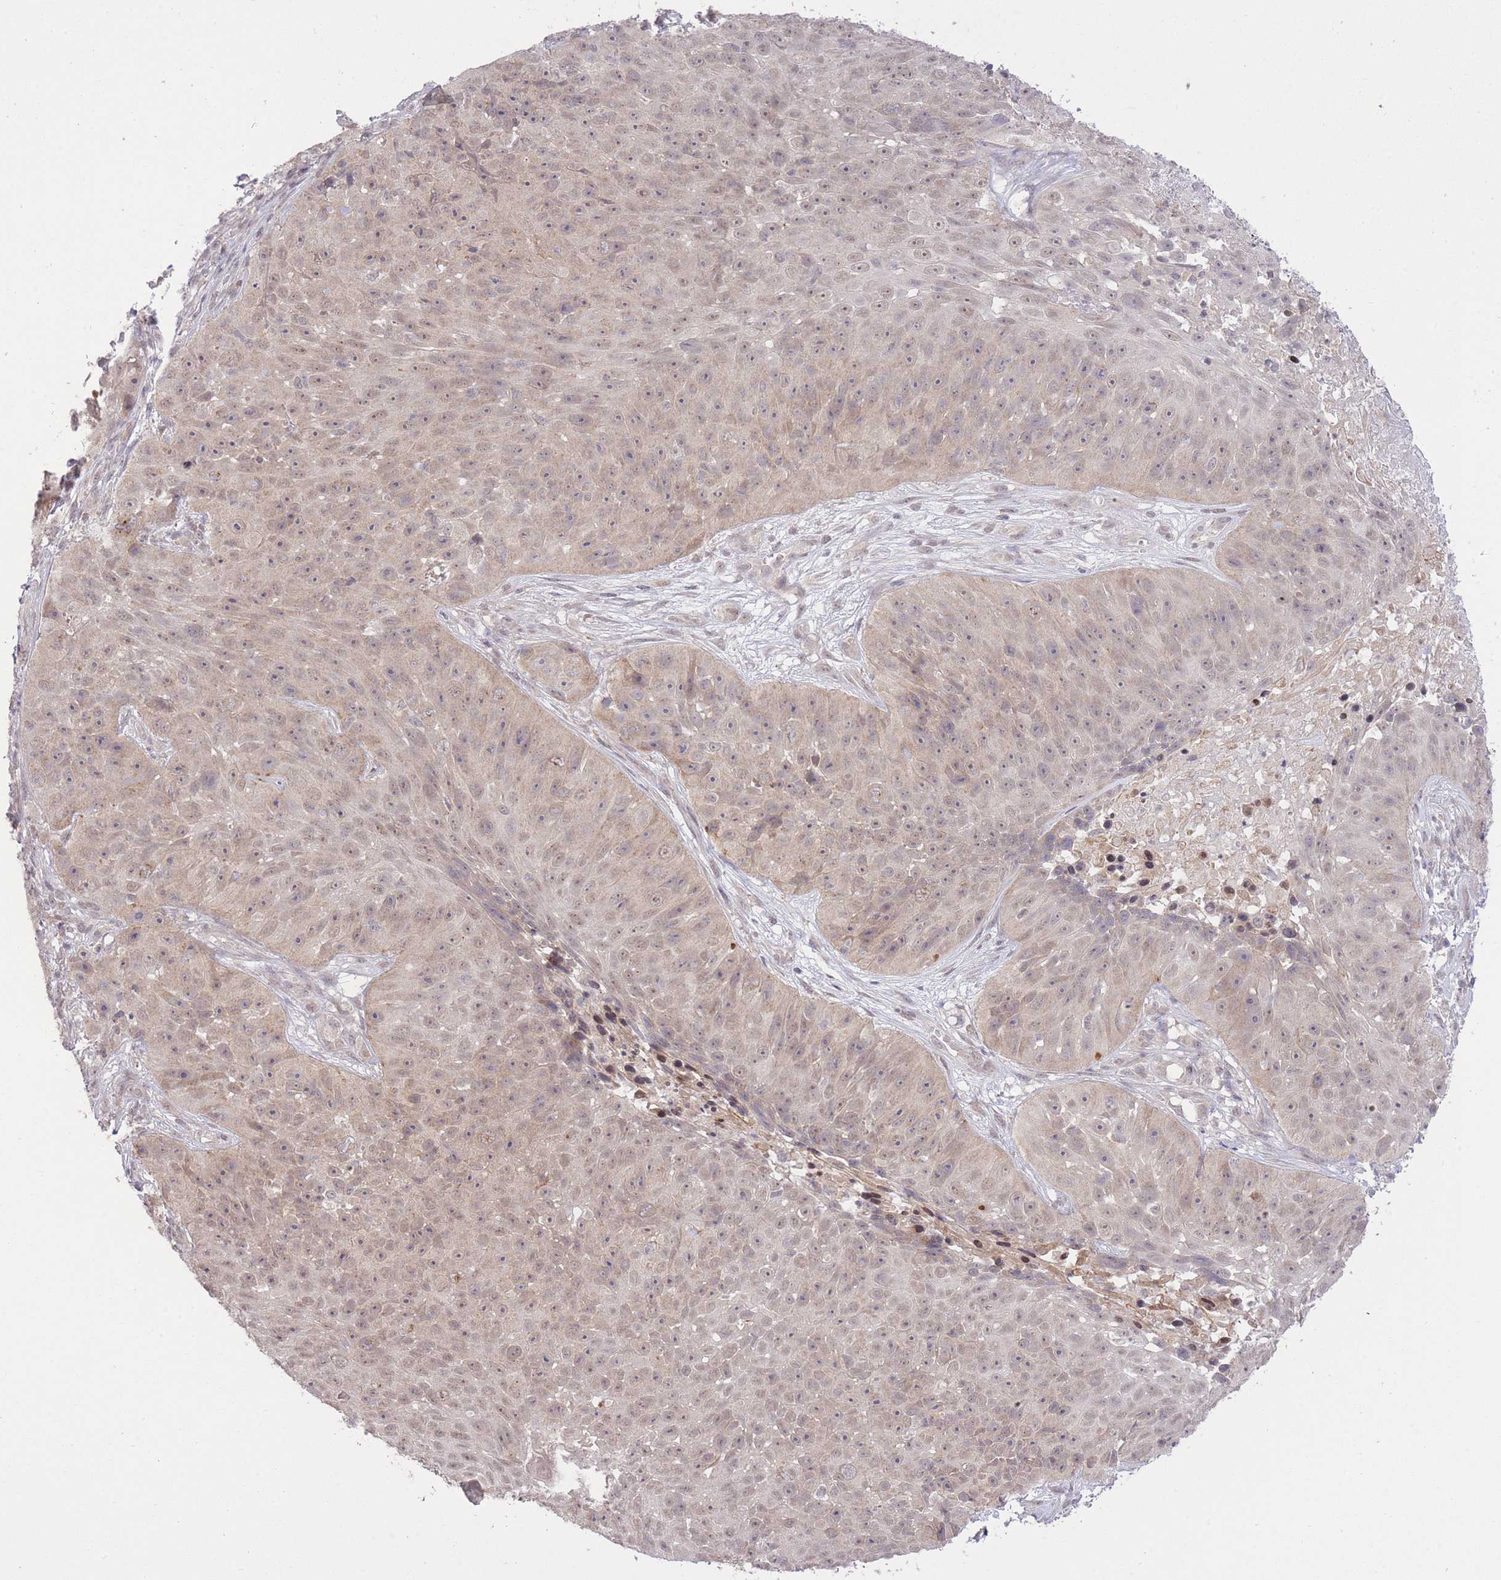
{"staining": {"intensity": "weak", "quantity": "25%-75%", "location": "nuclear"}, "tissue": "skin cancer", "cell_type": "Tumor cells", "image_type": "cancer", "snomed": [{"axis": "morphology", "description": "Squamous cell carcinoma, NOS"}, {"axis": "topography", "description": "Skin"}], "caption": "Skin cancer (squamous cell carcinoma) stained with a brown dye exhibits weak nuclear positive expression in approximately 25%-75% of tumor cells.", "gene": "ELOA2", "patient": {"sex": "female", "age": 87}}